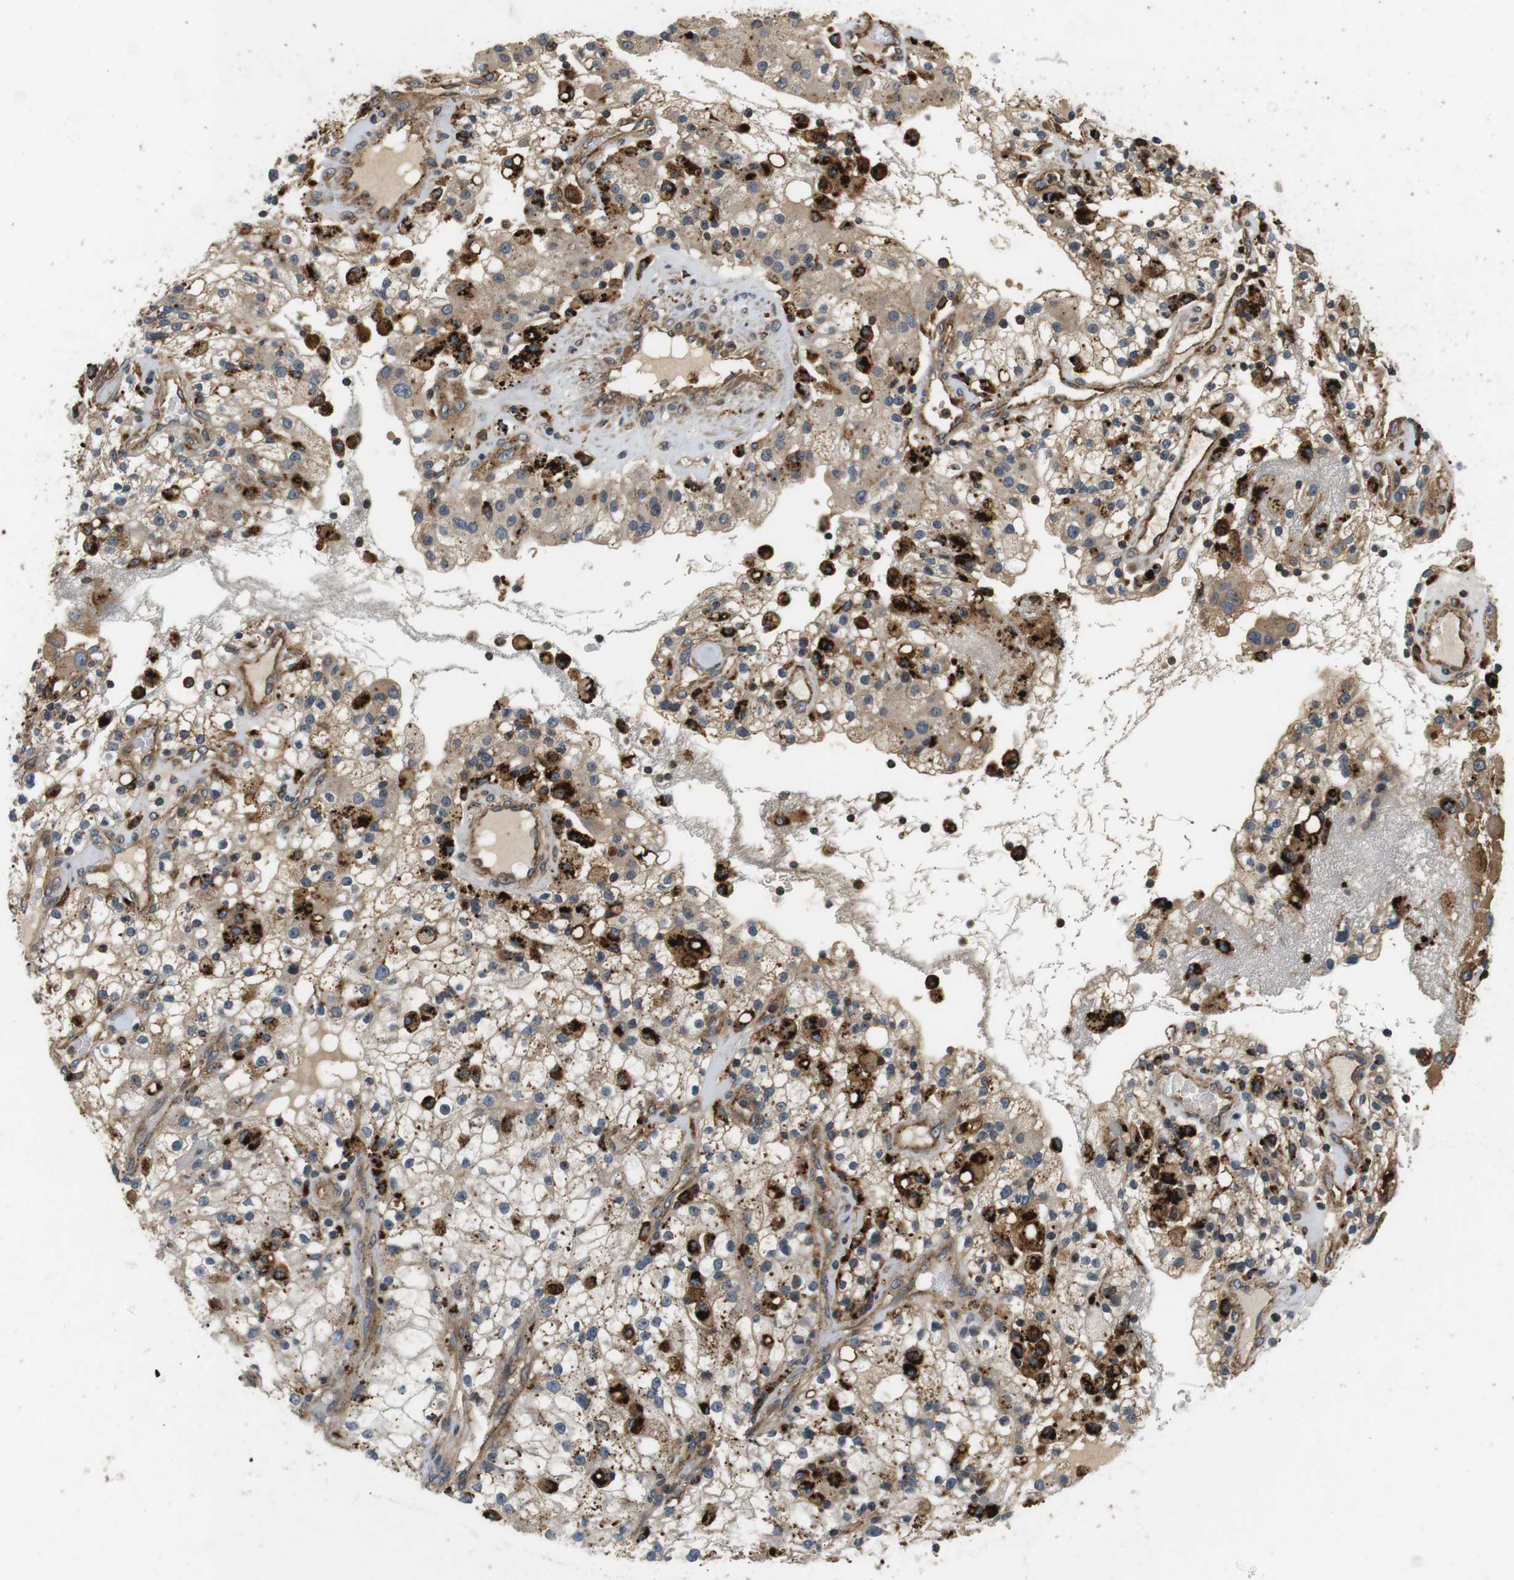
{"staining": {"intensity": "moderate", "quantity": "25%-75%", "location": "cytoplasmic/membranous"}, "tissue": "renal cancer", "cell_type": "Tumor cells", "image_type": "cancer", "snomed": [{"axis": "morphology", "description": "Adenocarcinoma, NOS"}, {"axis": "topography", "description": "Kidney"}], "caption": "Protein expression analysis of adenocarcinoma (renal) displays moderate cytoplasmic/membranous expression in about 25%-75% of tumor cells. The staining was performed using DAB to visualize the protein expression in brown, while the nuclei were stained in blue with hematoxylin (Magnification: 20x).", "gene": "TXNRD1", "patient": {"sex": "female", "age": 52}}